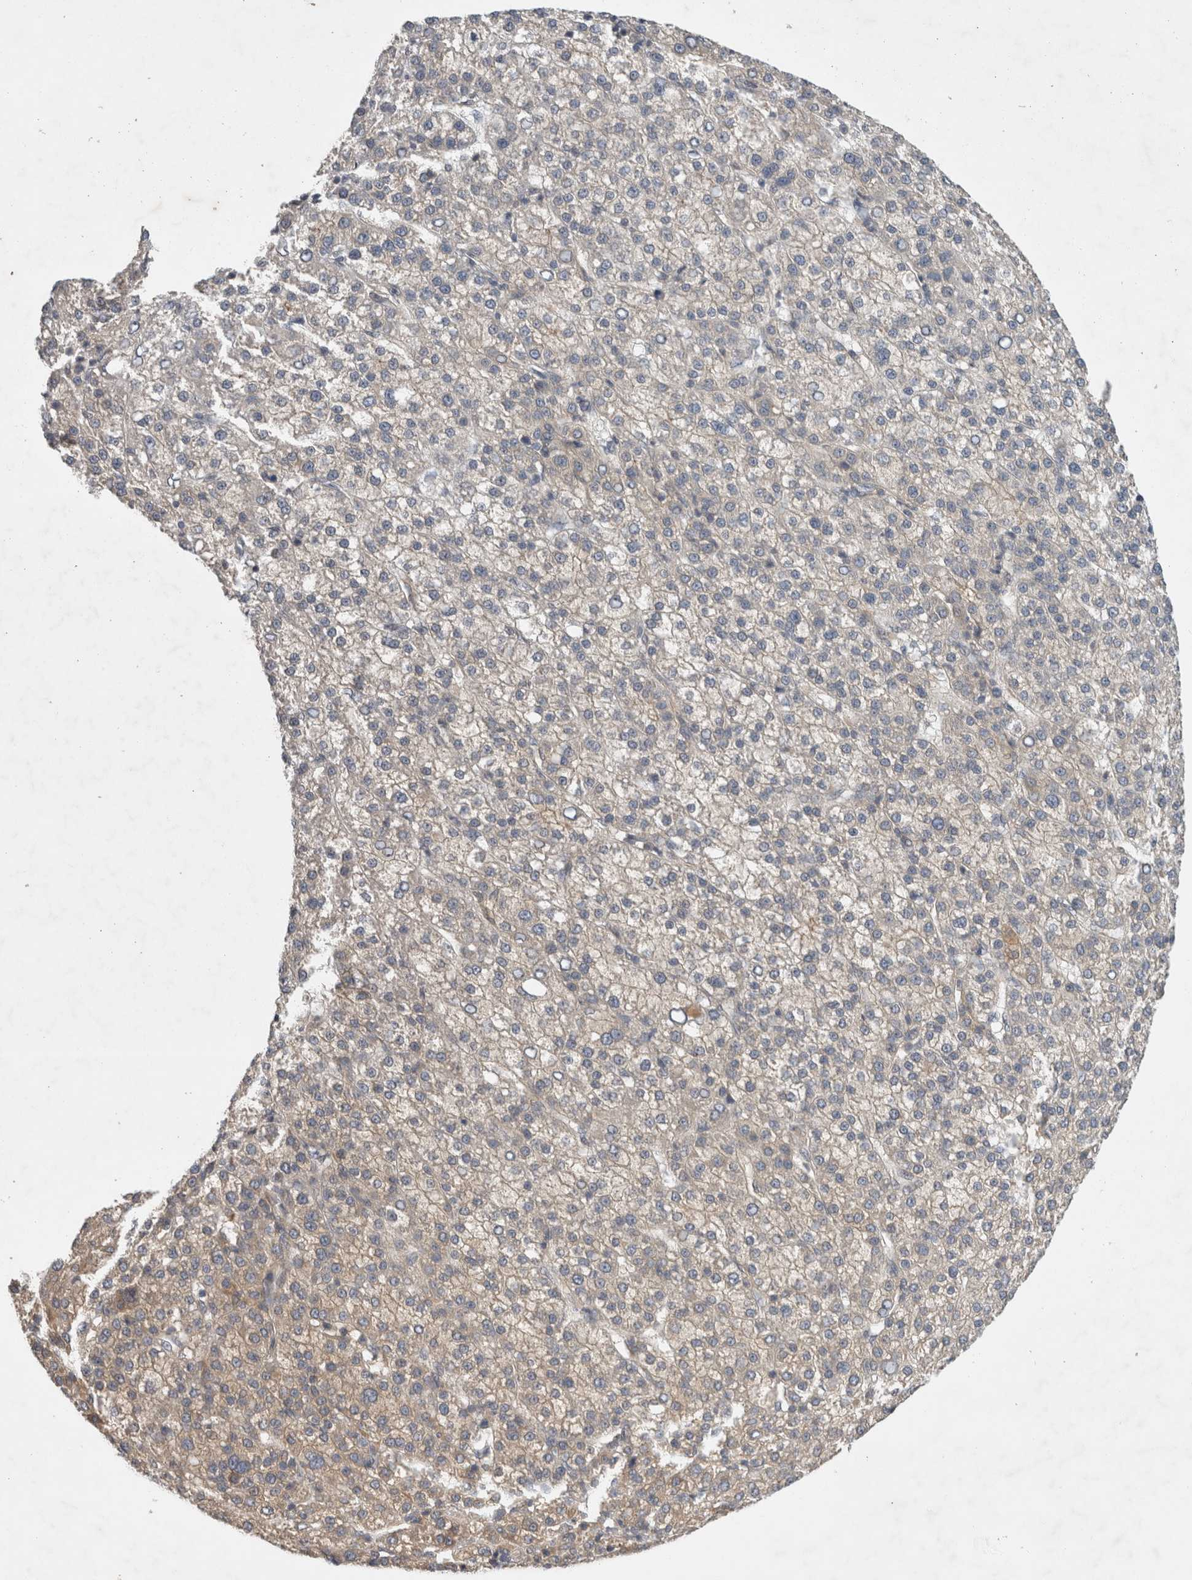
{"staining": {"intensity": "negative", "quantity": "none", "location": "none"}, "tissue": "liver cancer", "cell_type": "Tumor cells", "image_type": "cancer", "snomed": [{"axis": "morphology", "description": "Carcinoma, Hepatocellular, NOS"}, {"axis": "topography", "description": "Liver"}], "caption": "Liver hepatocellular carcinoma stained for a protein using immunohistochemistry shows no positivity tumor cells.", "gene": "AASDHPPT", "patient": {"sex": "female", "age": 58}}